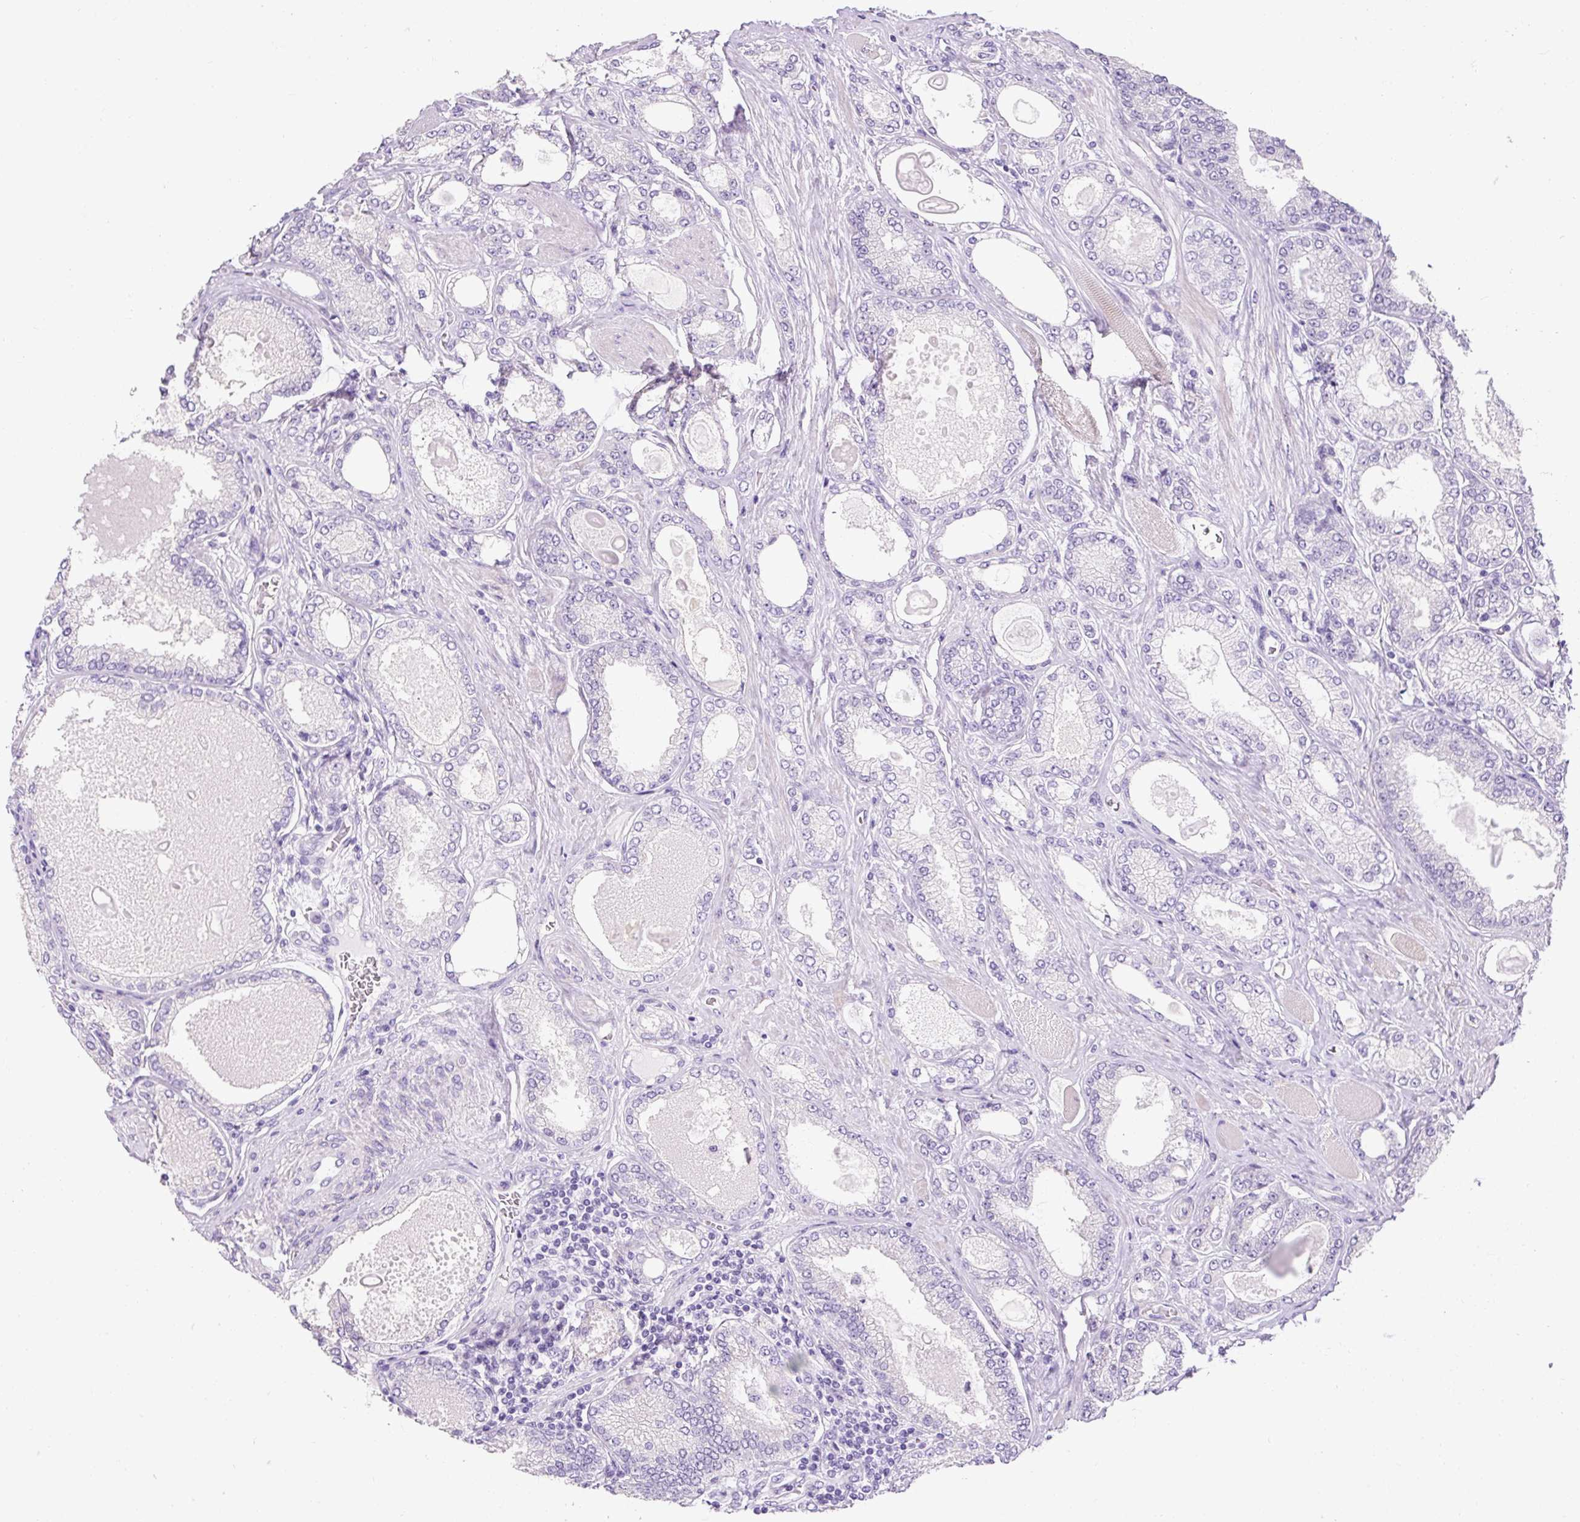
{"staining": {"intensity": "negative", "quantity": "none", "location": "none"}, "tissue": "prostate cancer", "cell_type": "Tumor cells", "image_type": "cancer", "snomed": [{"axis": "morphology", "description": "Adenocarcinoma, High grade"}, {"axis": "topography", "description": "Prostate"}], "caption": "This is a photomicrograph of immunohistochemistry (IHC) staining of prostate cancer, which shows no staining in tumor cells.", "gene": "C2CD4C", "patient": {"sex": "male", "age": 68}}